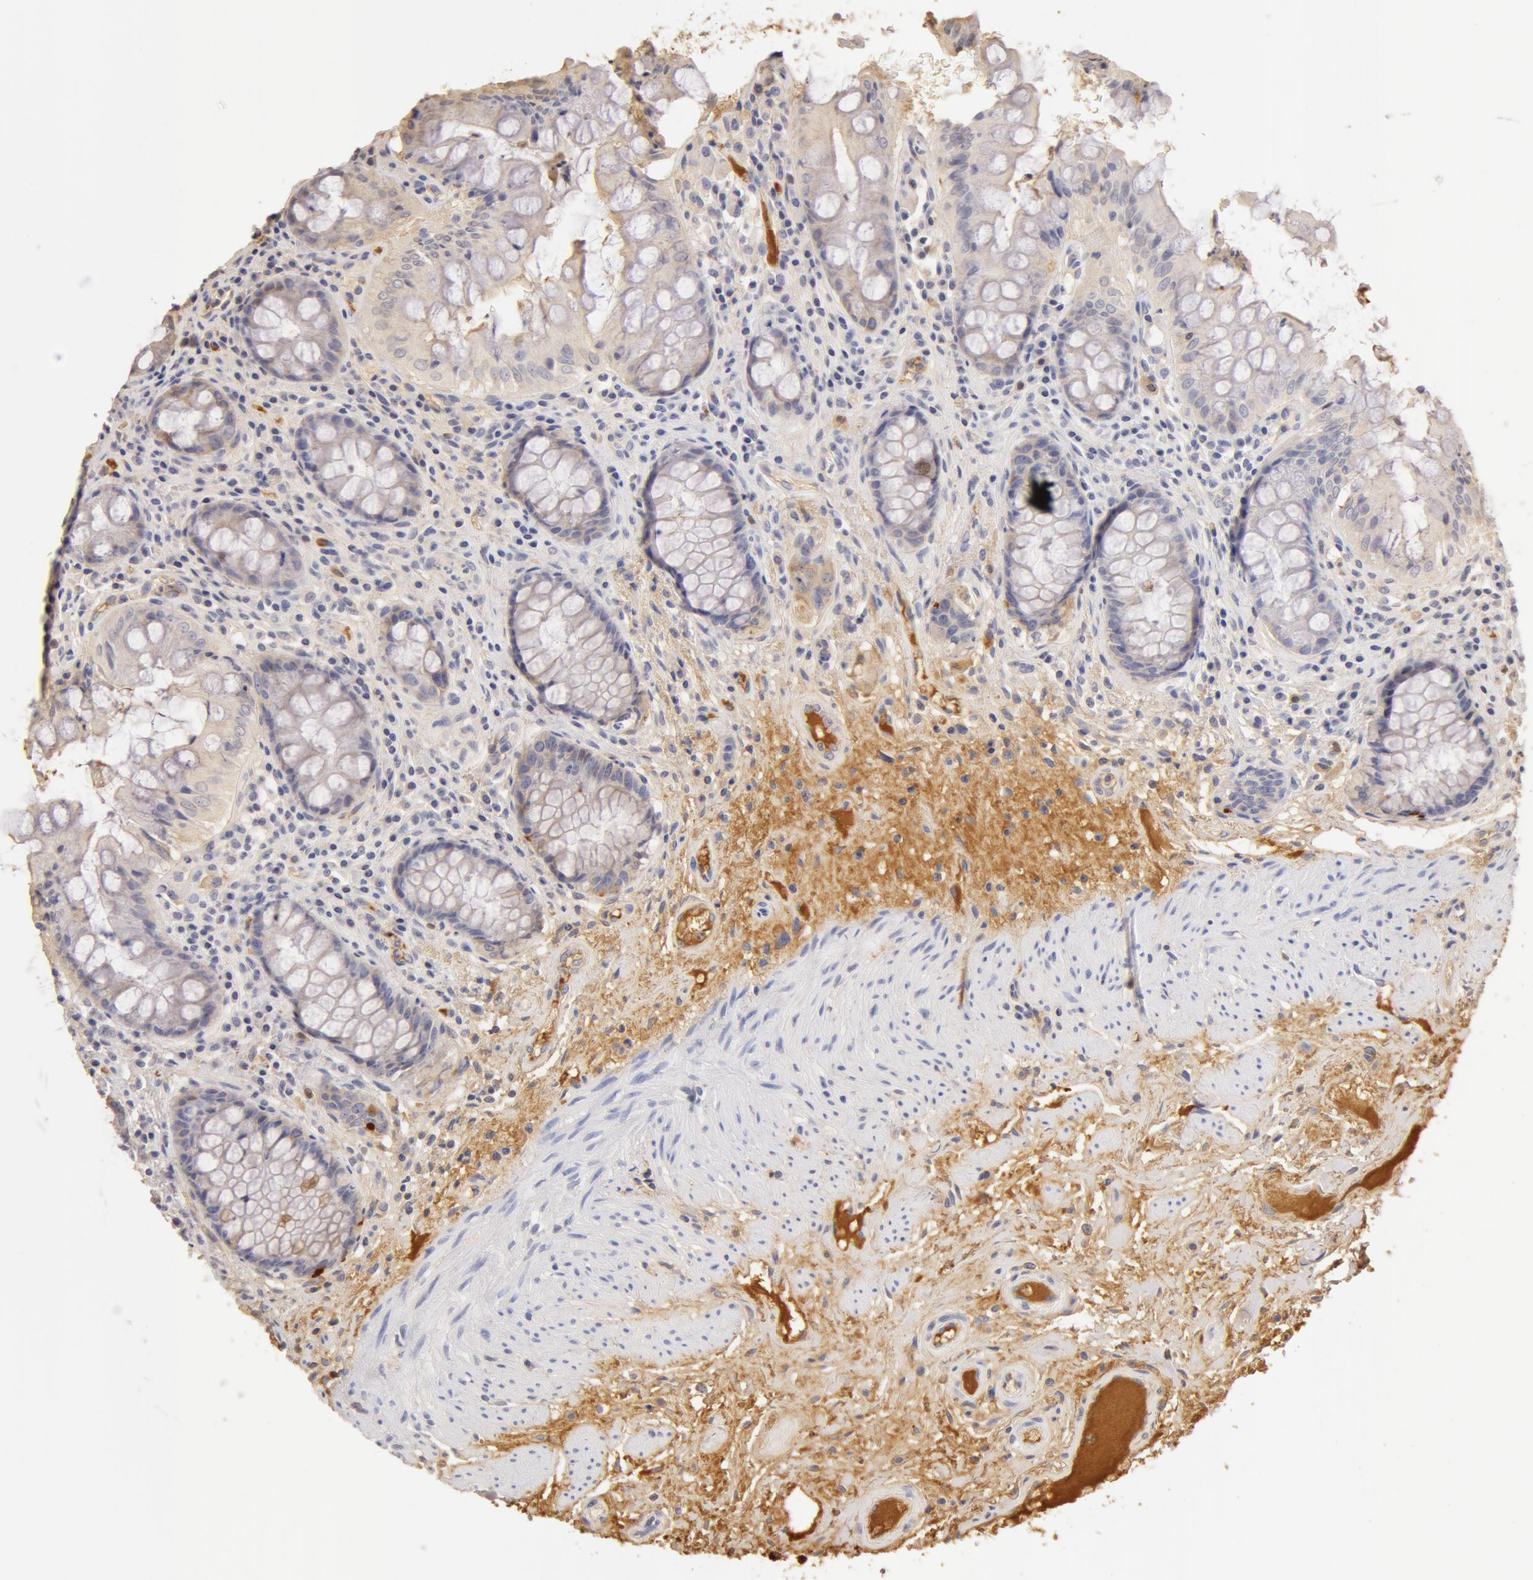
{"staining": {"intensity": "weak", "quantity": "25%-75%", "location": "cytoplasmic/membranous"}, "tissue": "rectum", "cell_type": "Glandular cells", "image_type": "normal", "snomed": [{"axis": "morphology", "description": "Normal tissue, NOS"}, {"axis": "topography", "description": "Rectum"}], "caption": "Immunohistochemistry micrograph of benign rectum: human rectum stained using IHC reveals low levels of weak protein expression localized specifically in the cytoplasmic/membranous of glandular cells, appearing as a cytoplasmic/membranous brown color.", "gene": "TF", "patient": {"sex": "female", "age": 75}}